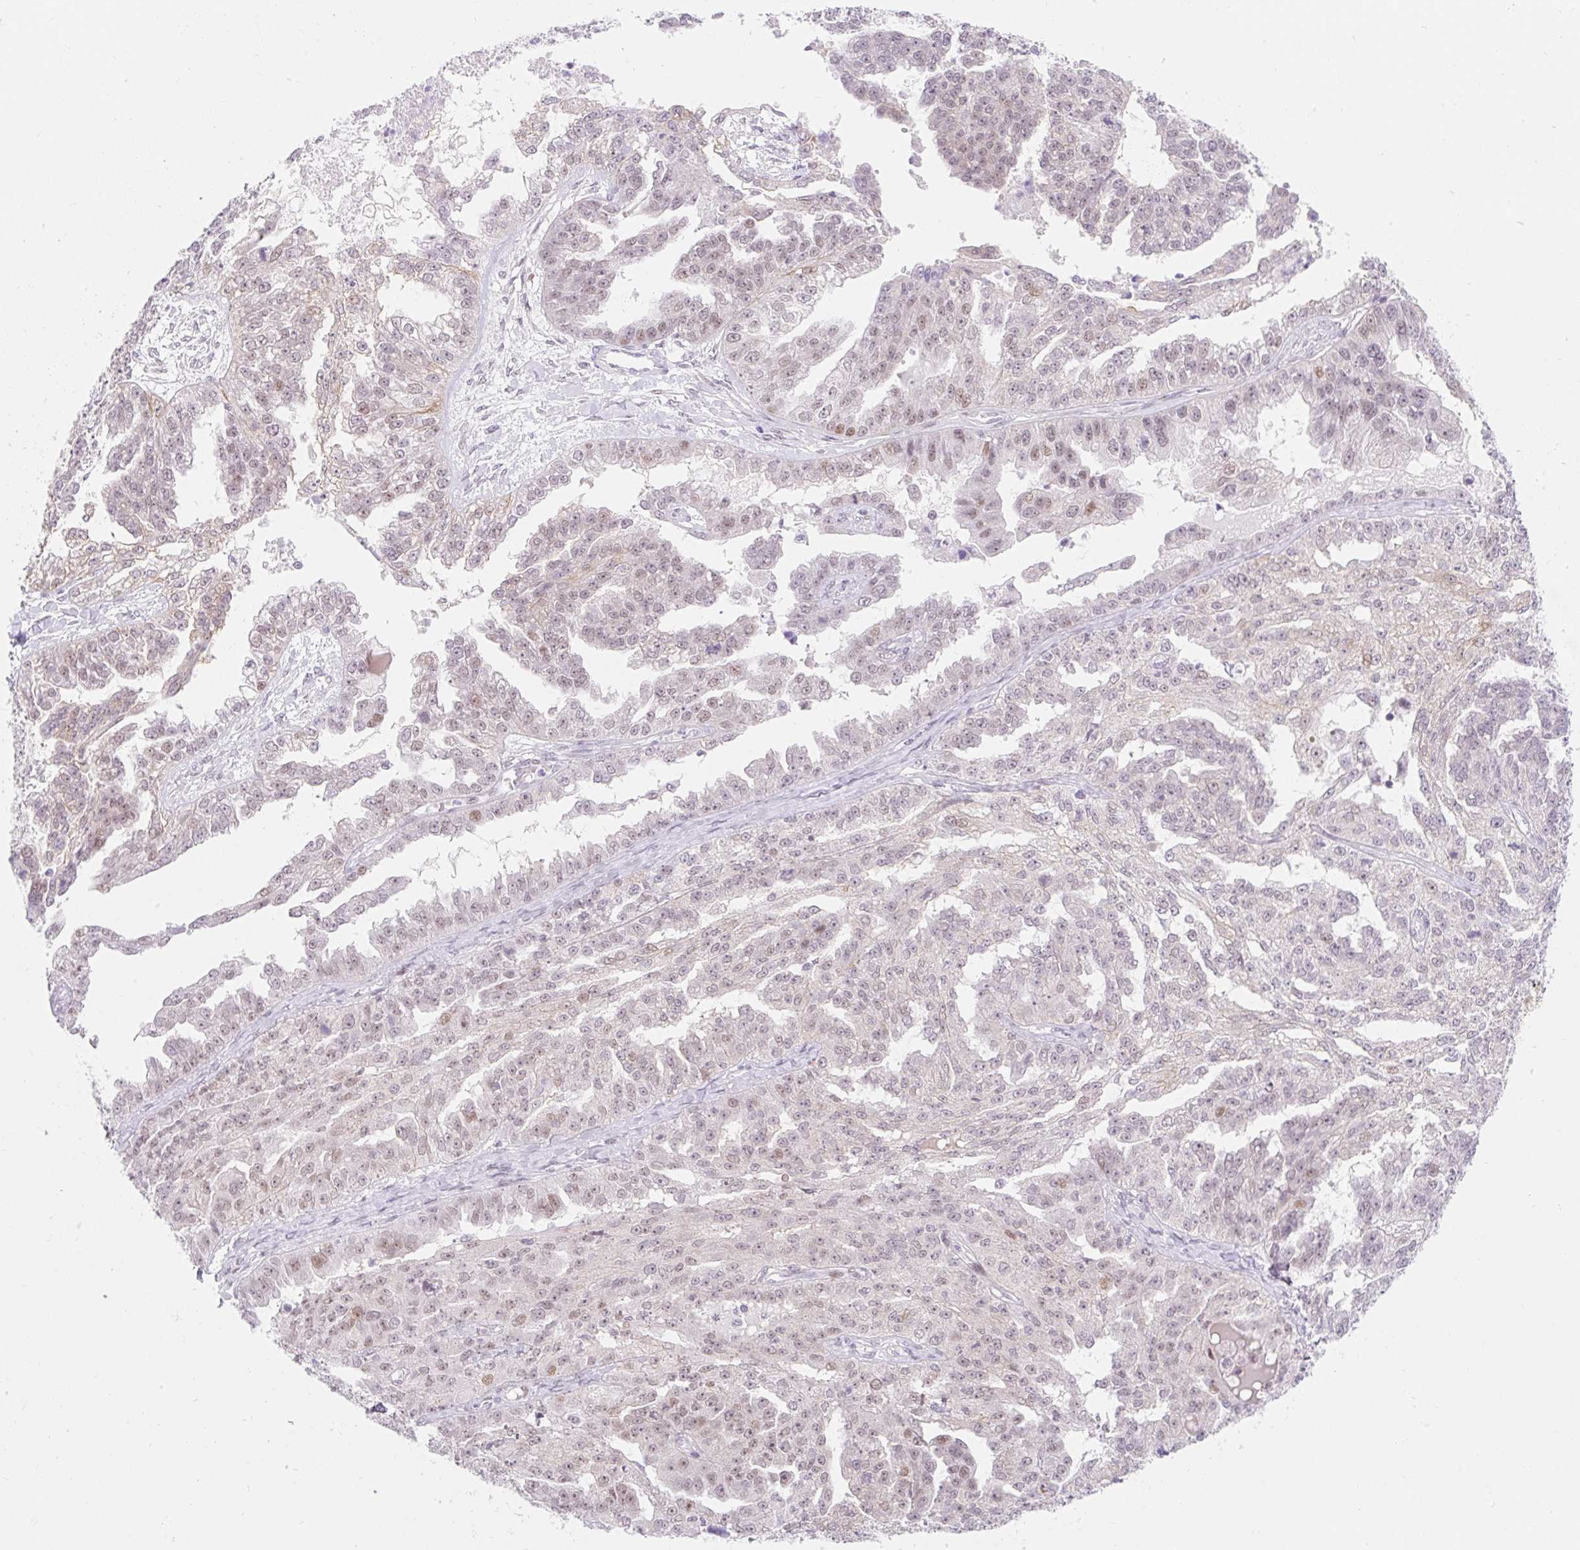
{"staining": {"intensity": "weak", "quantity": "25%-75%", "location": "nuclear"}, "tissue": "ovarian cancer", "cell_type": "Tumor cells", "image_type": "cancer", "snomed": [{"axis": "morphology", "description": "Cystadenocarcinoma, serous, NOS"}, {"axis": "topography", "description": "Ovary"}], "caption": "Immunohistochemical staining of human ovarian cancer (serous cystadenocarcinoma) exhibits low levels of weak nuclear protein staining in about 25%-75% of tumor cells.", "gene": "H2BW1", "patient": {"sex": "female", "age": 58}}